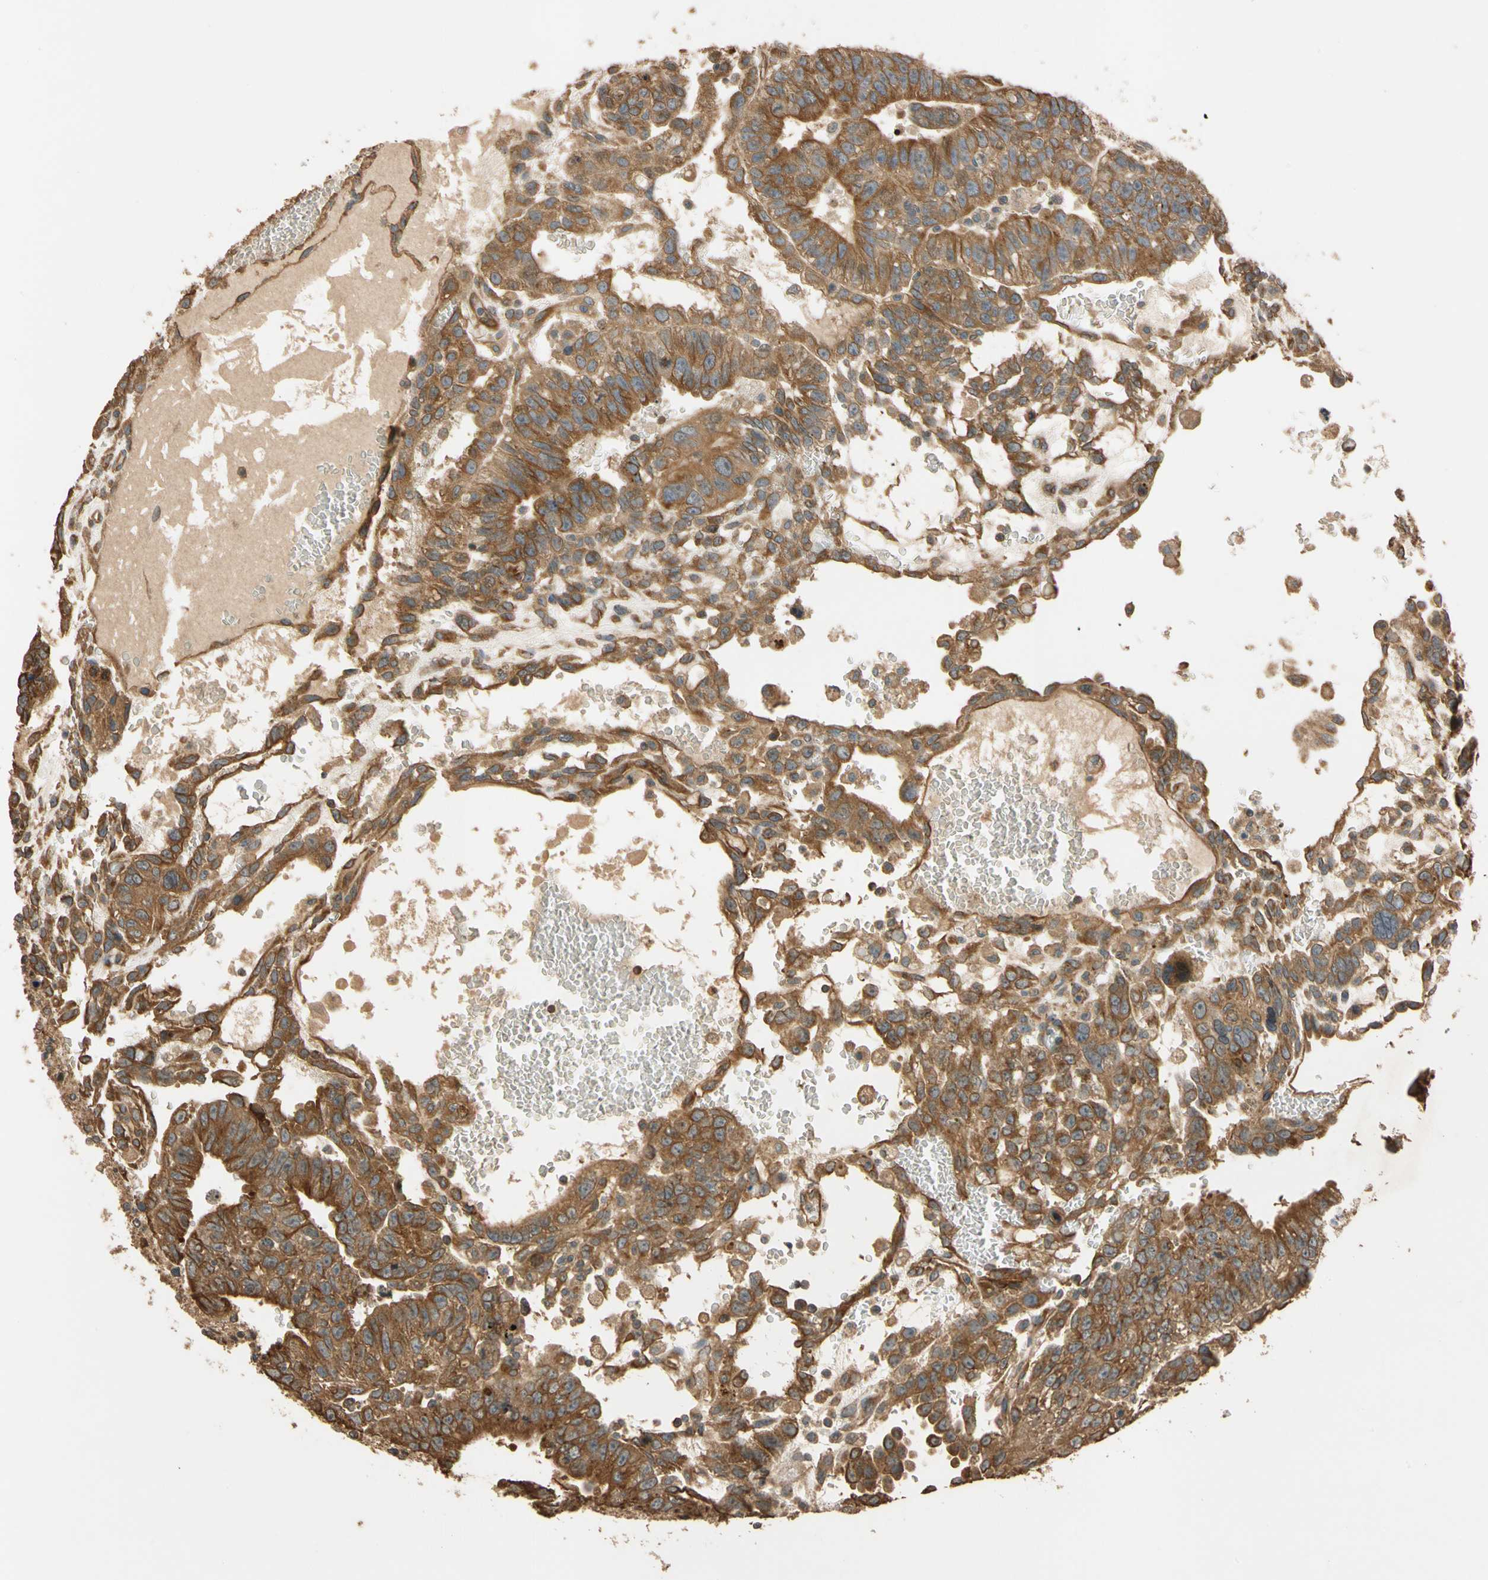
{"staining": {"intensity": "strong", "quantity": ">75%", "location": "cytoplasmic/membranous"}, "tissue": "testis cancer", "cell_type": "Tumor cells", "image_type": "cancer", "snomed": [{"axis": "morphology", "description": "Seminoma, NOS"}, {"axis": "morphology", "description": "Carcinoma, Embryonal, NOS"}, {"axis": "topography", "description": "Testis"}], "caption": "High-power microscopy captured an IHC histopathology image of embryonal carcinoma (testis), revealing strong cytoplasmic/membranous expression in approximately >75% of tumor cells.", "gene": "MGRN1", "patient": {"sex": "male", "age": 52}}